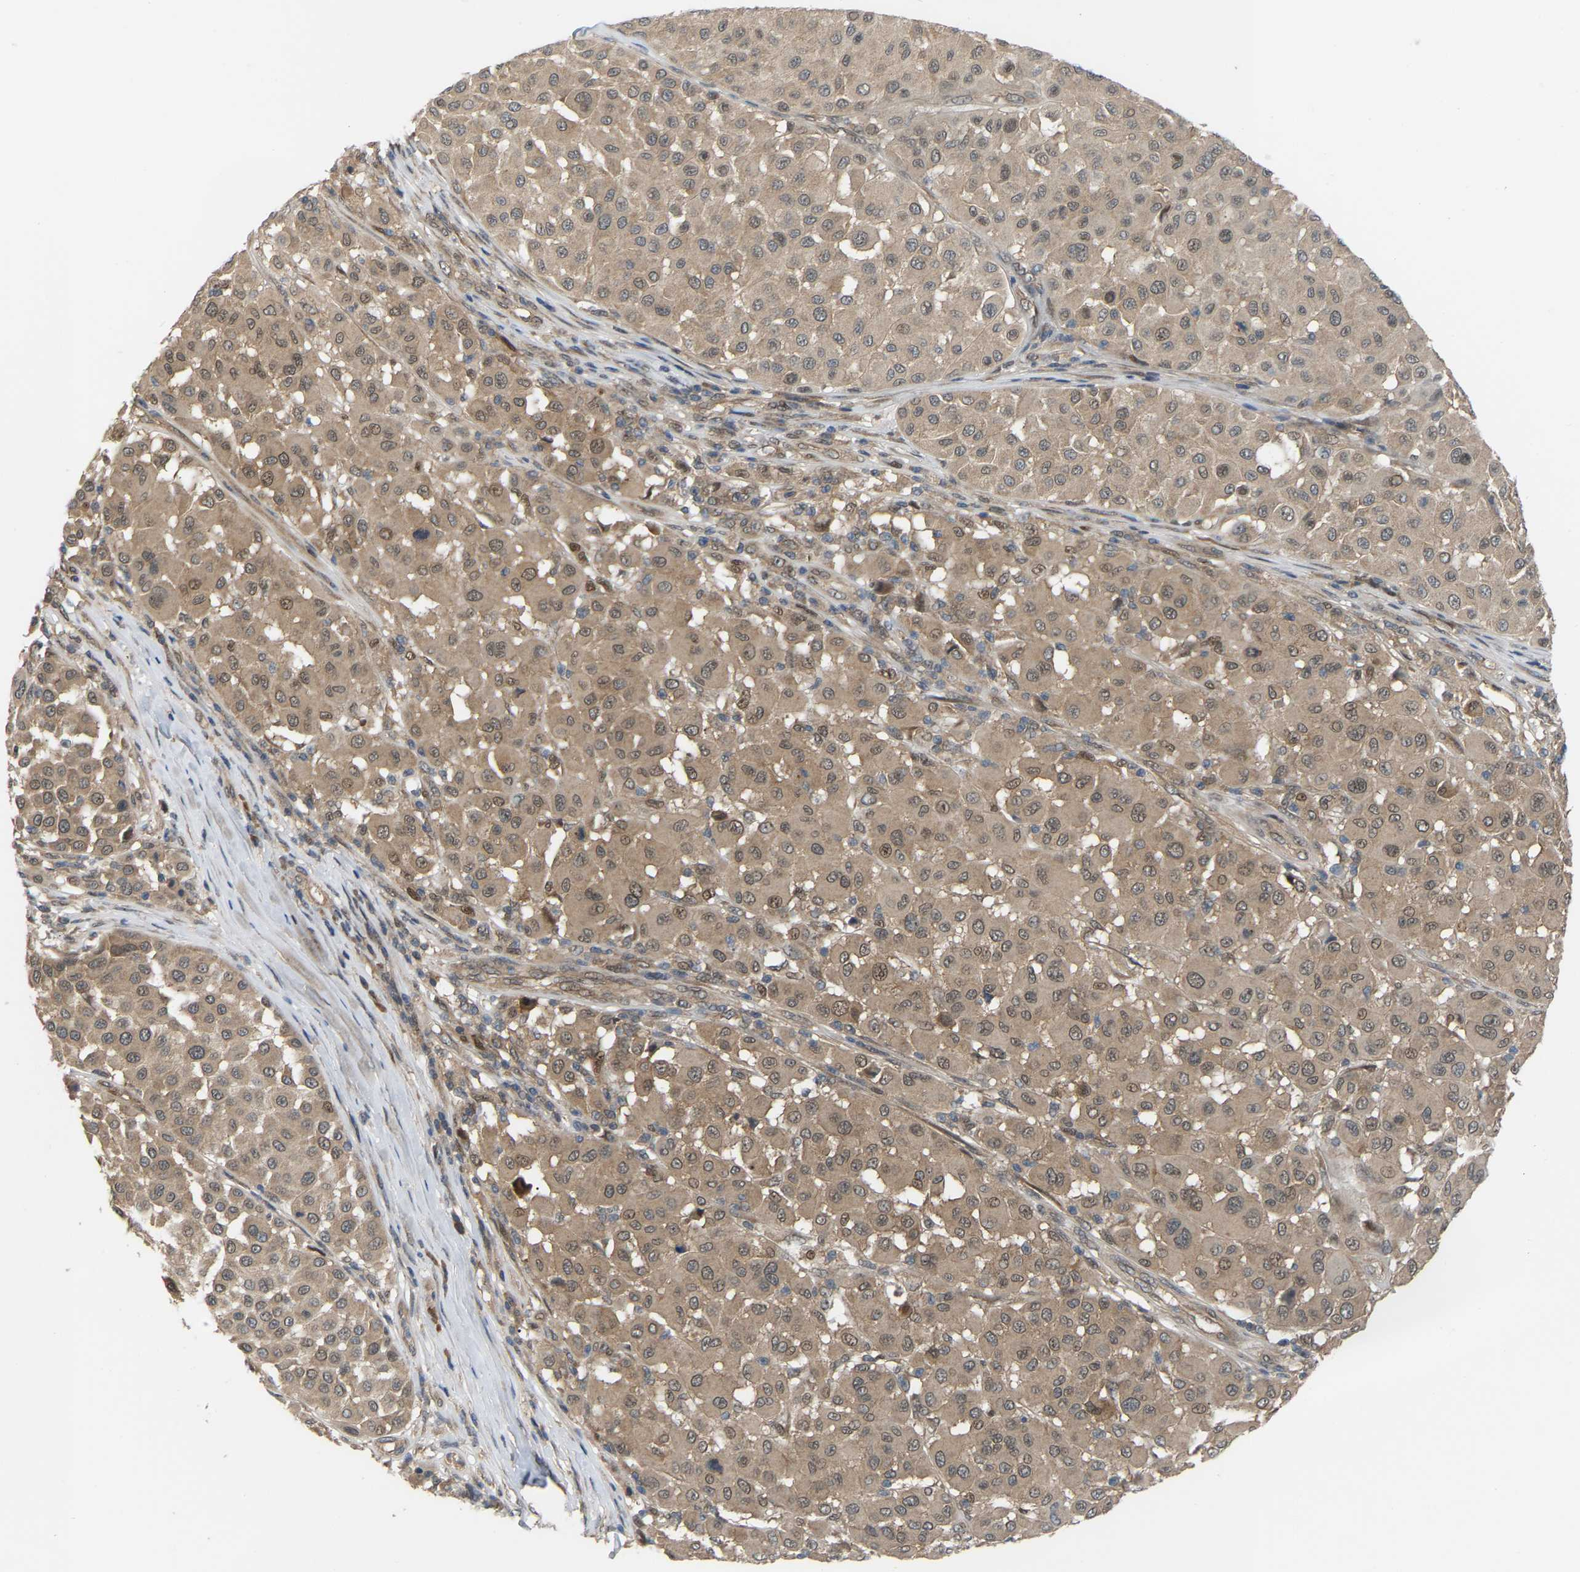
{"staining": {"intensity": "moderate", "quantity": ">75%", "location": "cytoplasmic/membranous"}, "tissue": "melanoma", "cell_type": "Tumor cells", "image_type": "cancer", "snomed": [{"axis": "morphology", "description": "Malignant melanoma, Metastatic site"}, {"axis": "topography", "description": "Soft tissue"}], "caption": "Melanoma was stained to show a protein in brown. There is medium levels of moderate cytoplasmic/membranous positivity in about >75% of tumor cells.", "gene": "CROT", "patient": {"sex": "male", "age": 41}}